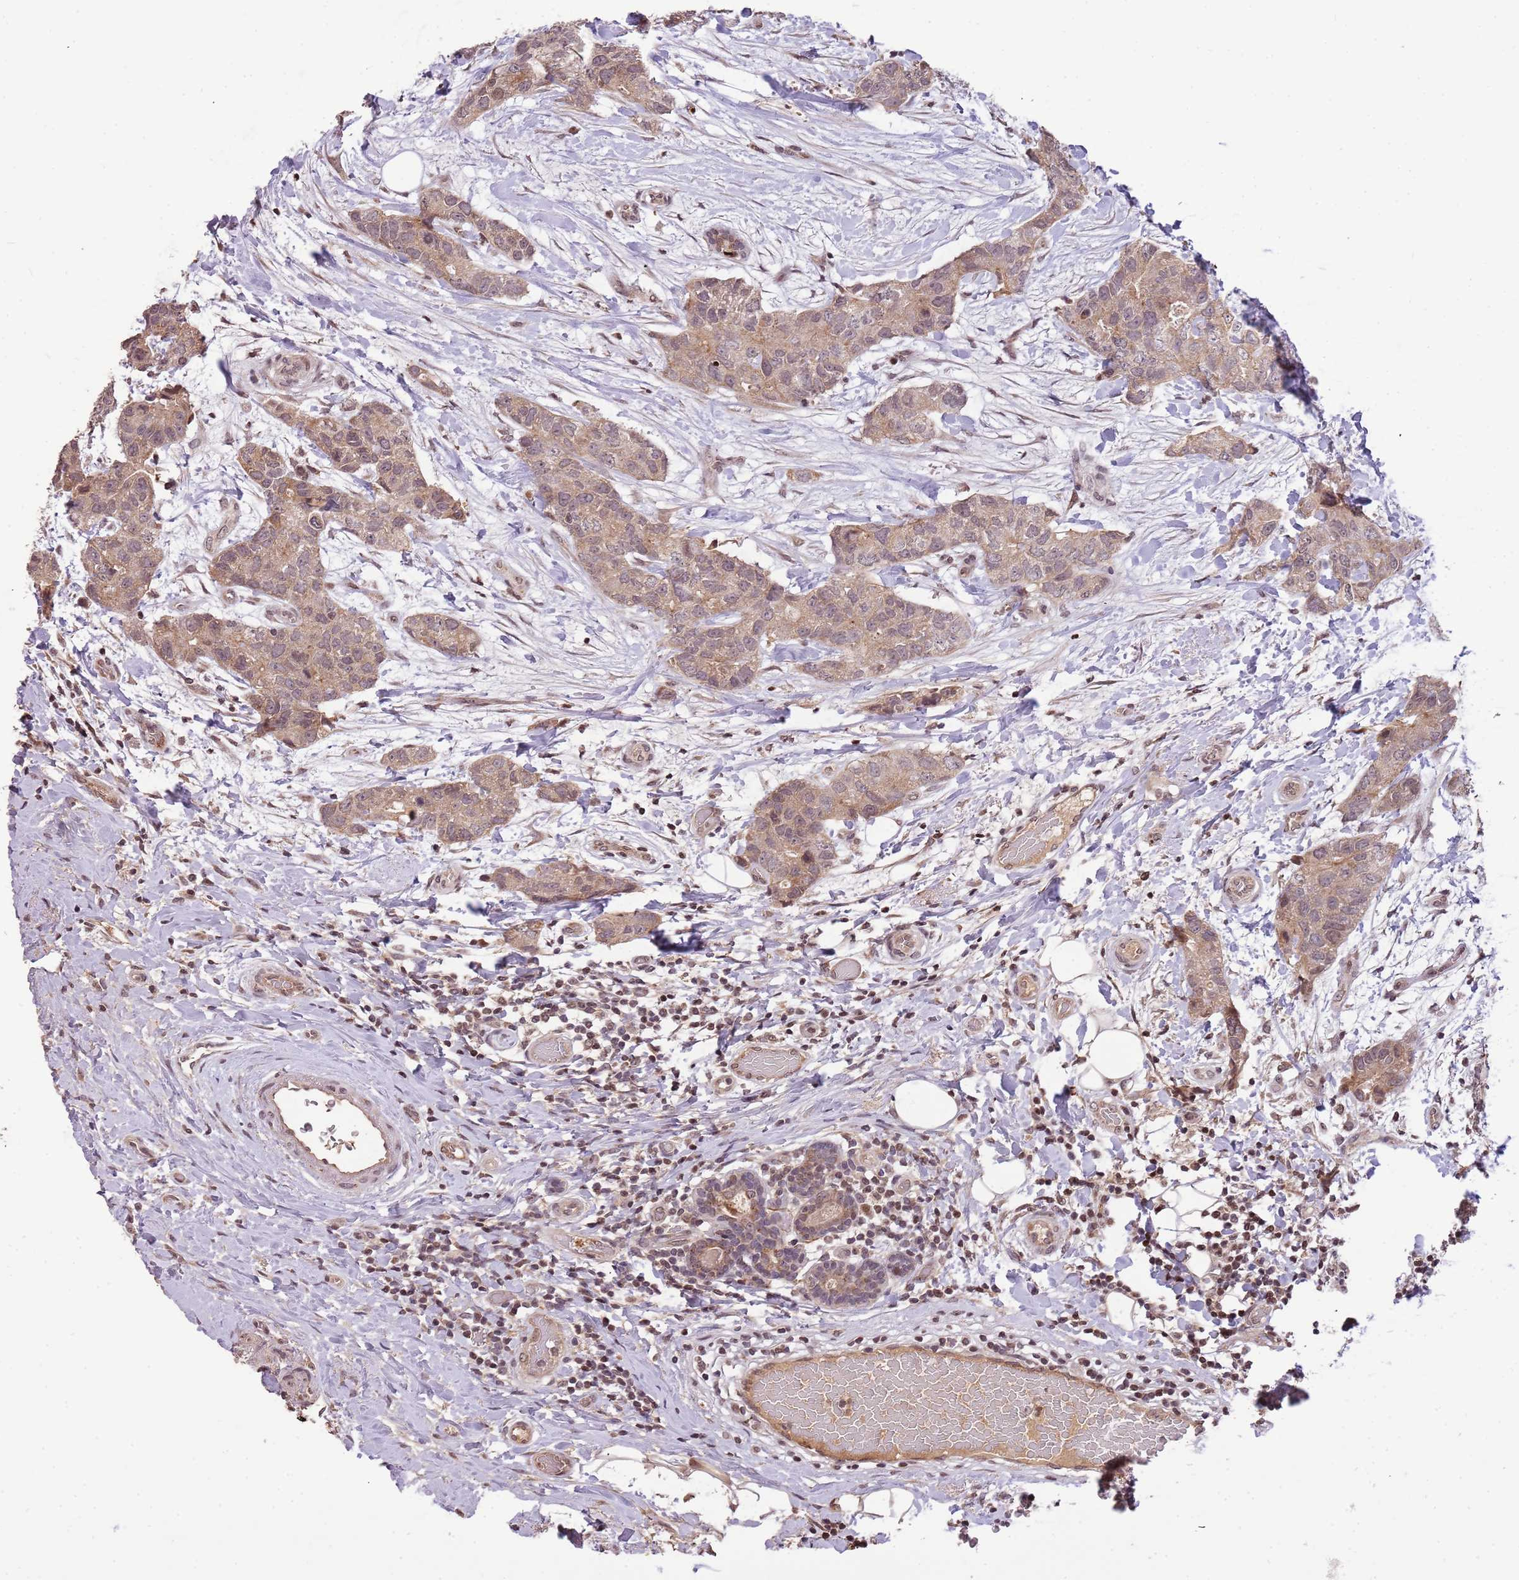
{"staining": {"intensity": "weak", "quantity": ">75%", "location": "cytoplasmic/membranous,nuclear"}, "tissue": "breast cancer", "cell_type": "Tumor cells", "image_type": "cancer", "snomed": [{"axis": "morphology", "description": "Duct carcinoma"}, {"axis": "topography", "description": "Breast"}], "caption": "The image exhibits staining of breast intraductal carcinoma, revealing weak cytoplasmic/membranous and nuclear protein positivity (brown color) within tumor cells.", "gene": "SAMSN1", "patient": {"sex": "female", "age": 62}}